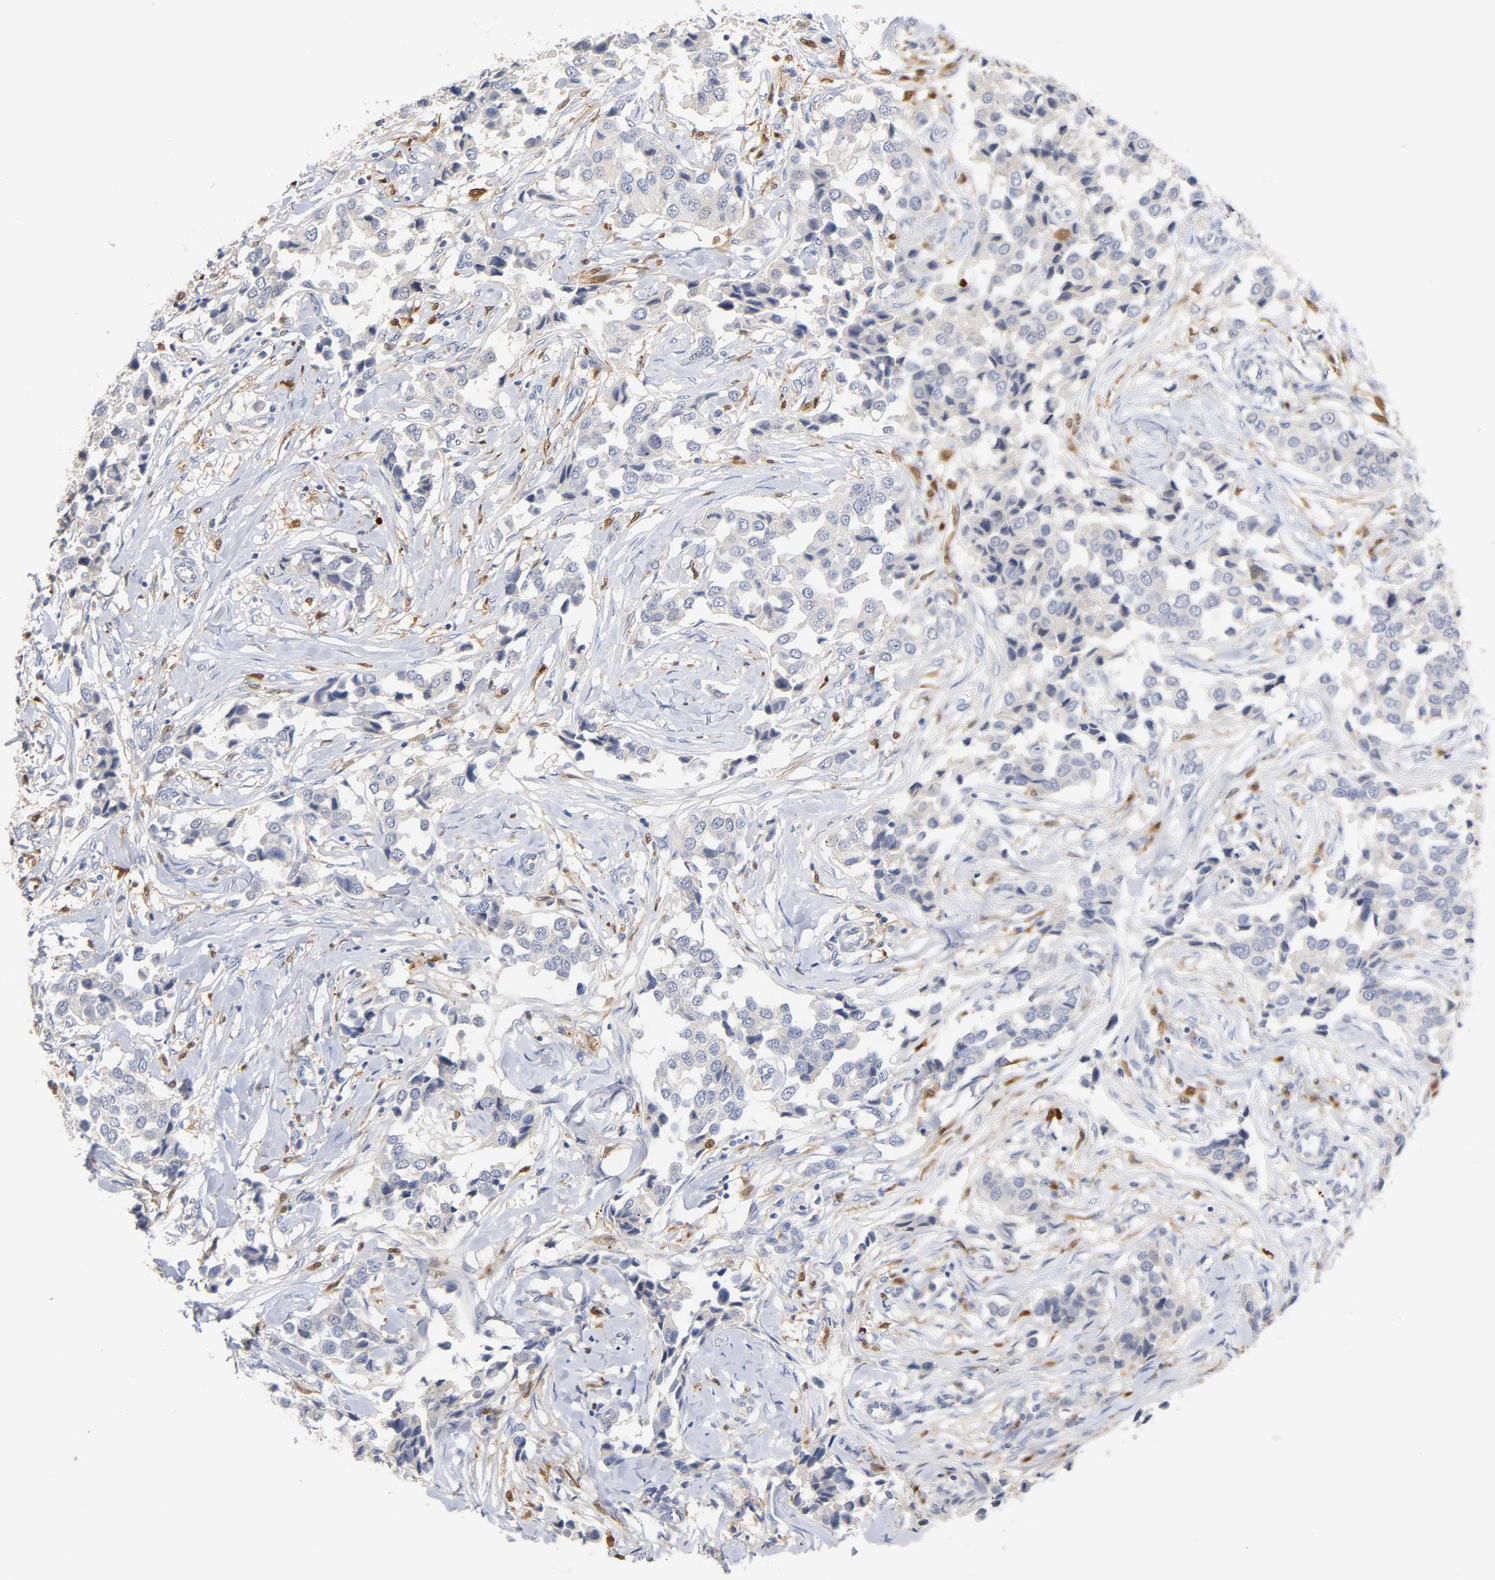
{"staining": {"intensity": "negative", "quantity": "none", "location": "none"}, "tissue": "breast cancer", "cell_type": "Tumor cells", "image_type": "cancer", "snomed": [{"axis": "morphology", "description": "Duct carcinoma"}, {"axis": "topography", "description": "Breast"}], "caption": "This is an IHC micrograph of human breast cancer. There is no positivity in tumor cells.", "gene": "IL18", "patient": {"sex": "female", "age": 80}}